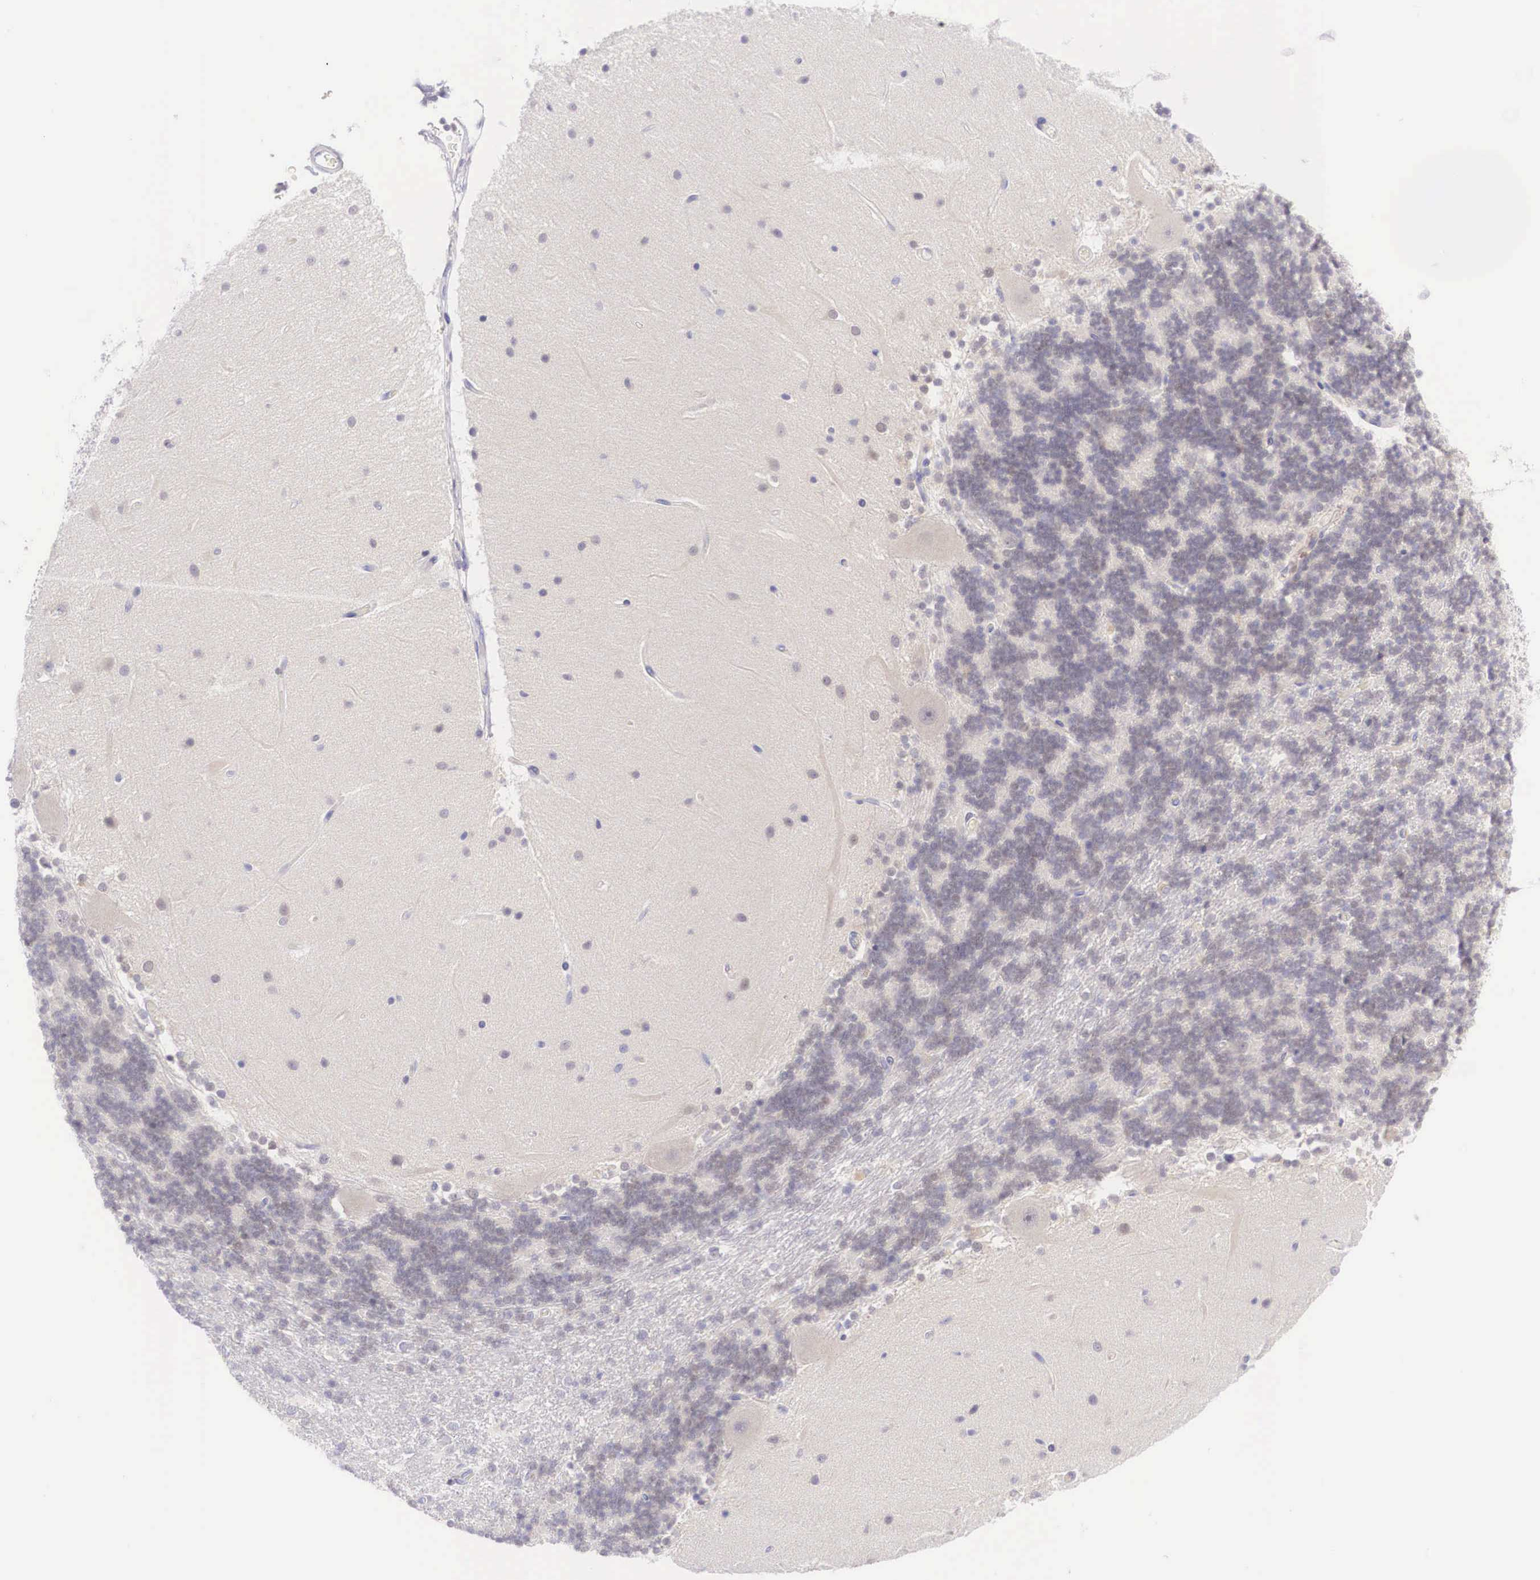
{"staining": {"intensity": "negative", "quantity": "none", "location": "none"}, "tissue": "cerebellum", "cell_type": "Cells in granular layer", "image_type": "normal", "snomed": [{"axis": "morphology", "description": "Normal tissue, NOS"}, {"axis": "topography", "description": "Cerebellum"}], "caption": "Human cerebellum stained for a protein using IHC reveals no expression in cells in granular layer.", "gene": "BCL6", "patient": {"sex": "female", "age": 54}}